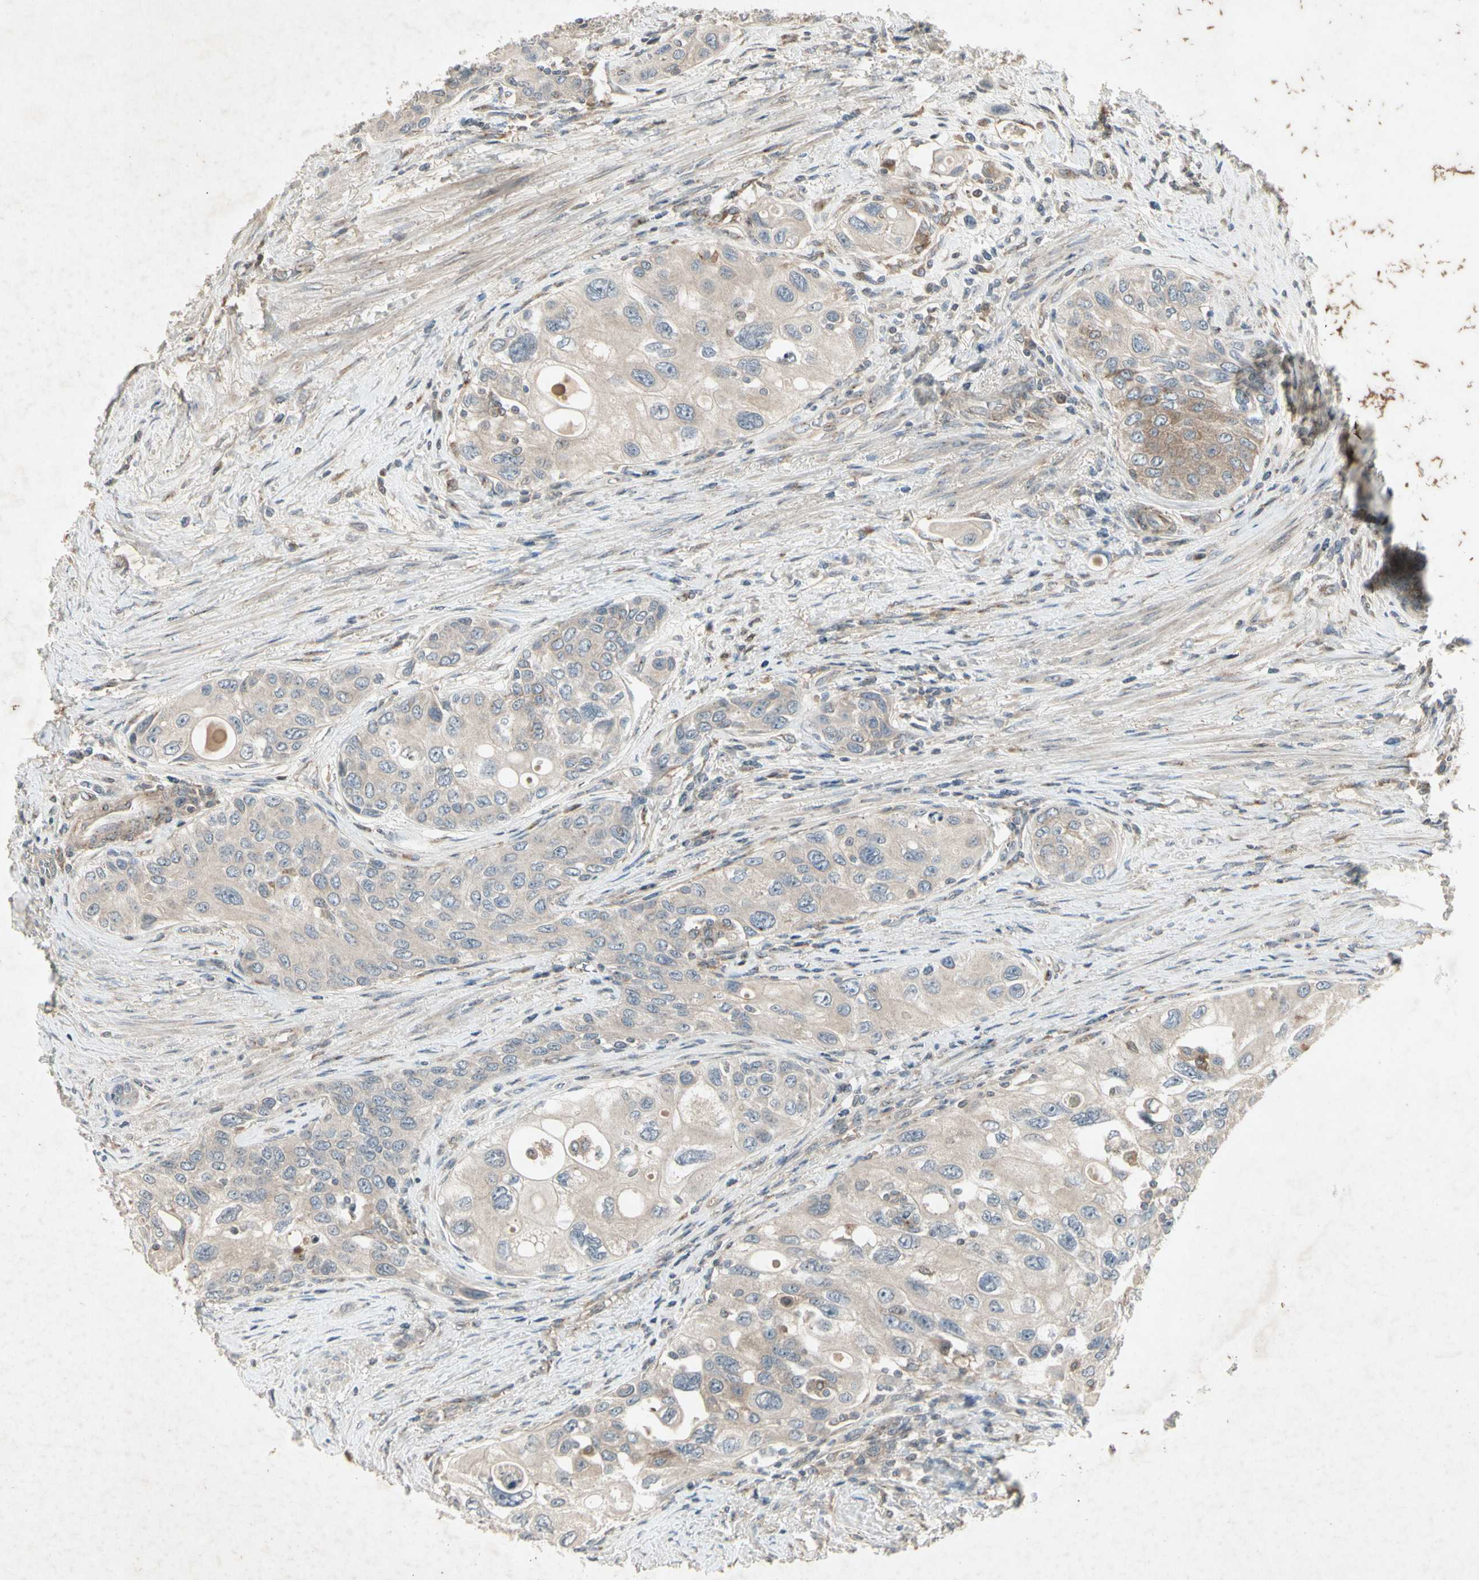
{"staining": {"intensity": "weak", "quantity": ">75%", "location": "cytoplasmic/membranous"}, "tissue": "urothelial cancer", "cell_type": "Tumor cells", "image_type": "cancer", "snomed": [{"axis": "morphology", "description": "Urothelial carcinoma, High grade"}, {"axis": "topography", "description": "Urinary bladder"}], "caption": "Brown immunohistochemical staining in high-grade urothelial carcinoma shows weak cytoplasmic/membranous expression in about >75% of tumor cells.", "gene": "TEK", "patient": {"sex": "female", "age": 56}}